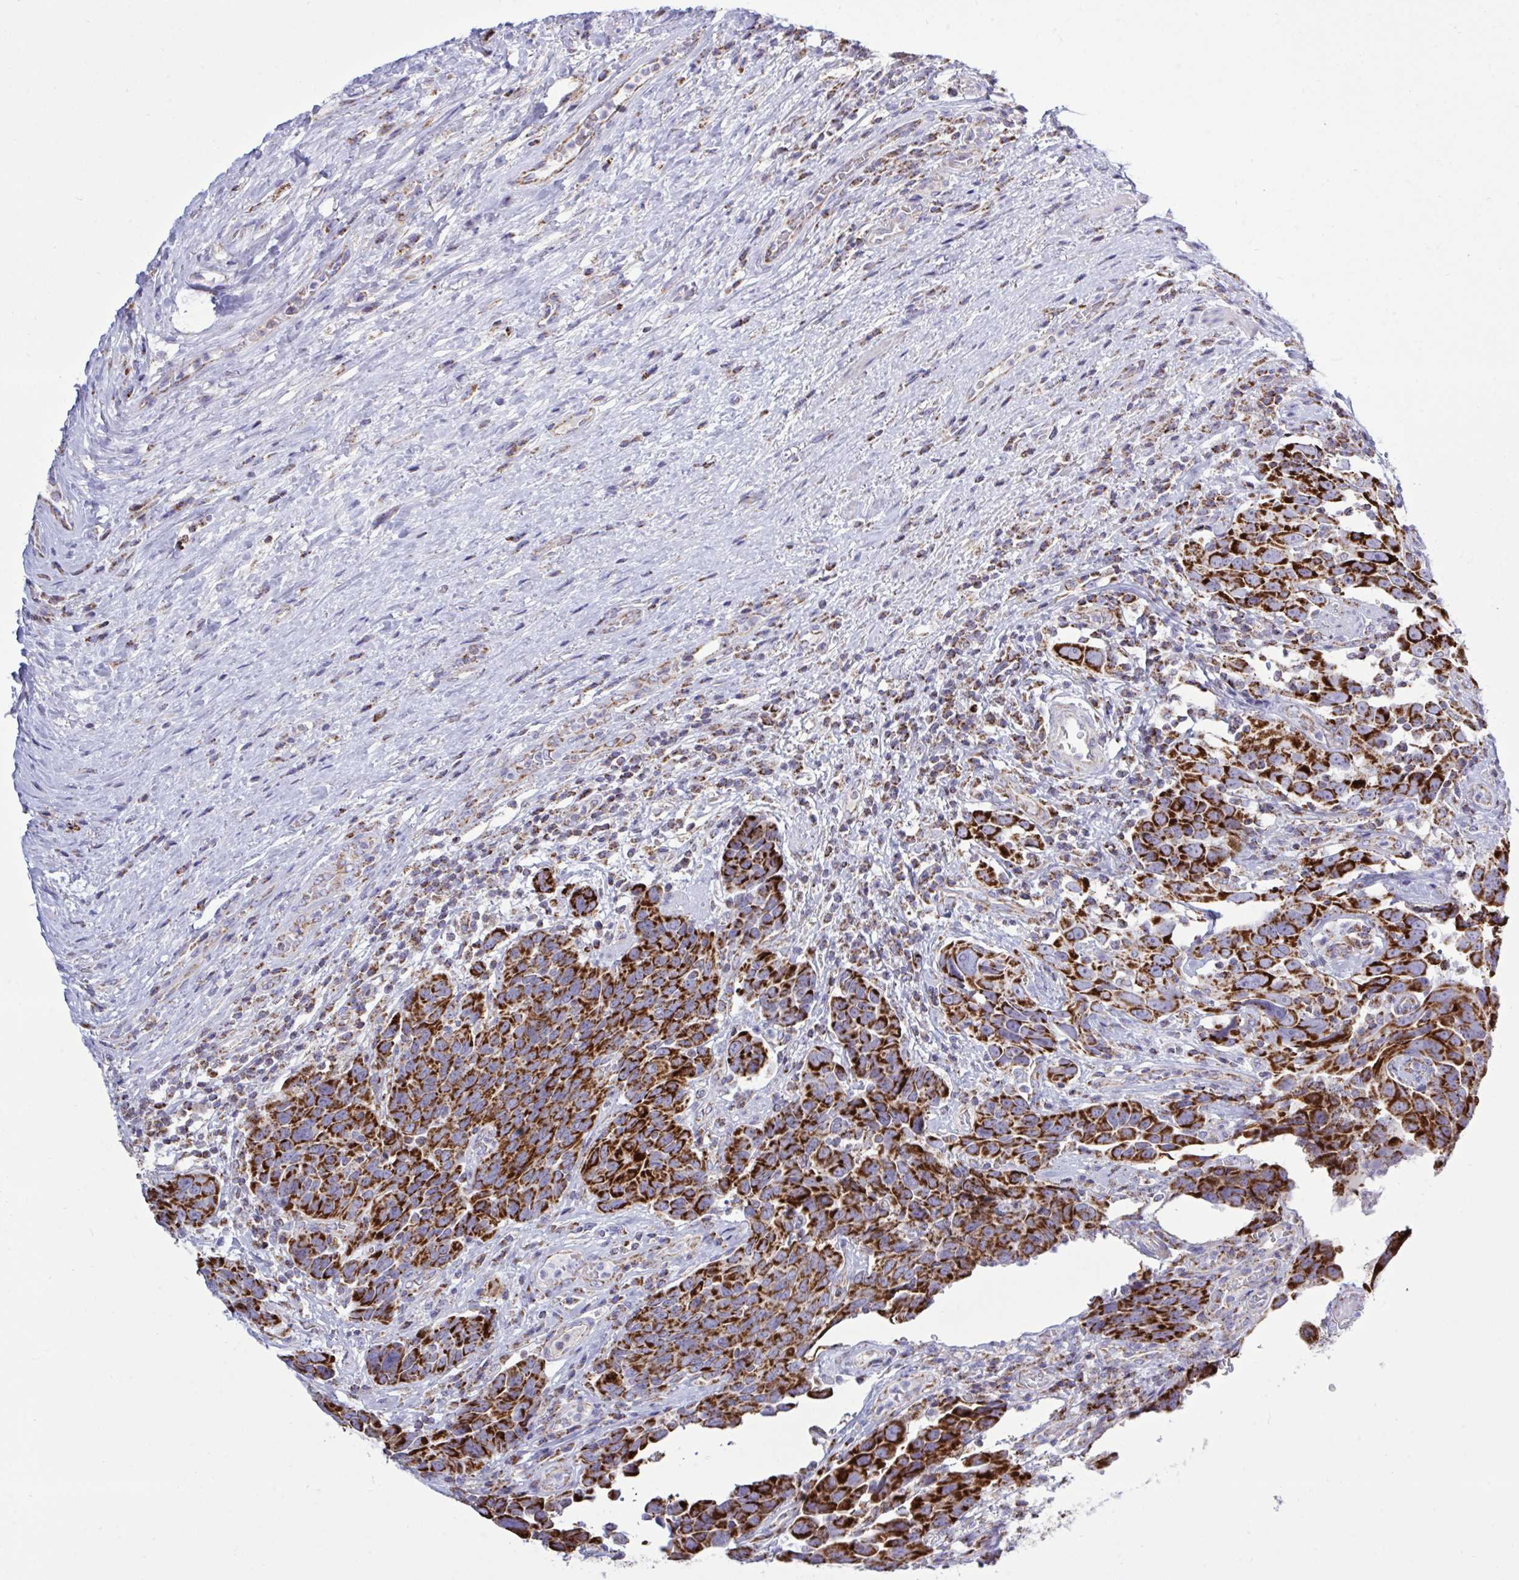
{"staining": {"intensity": "strong", "quantity": ">75%", "location": "cytoplasmic/membranous"}, "tissue": "urothelial cancer", "cell_type": "Tumor cells", "image_type": "cancer", "snomed": [{"axis": "morphology", "description": "Urothelial carcinoma, High grade"}, {"axis": "topography", "description": "Urinary bladder"}], "caption": "The micrograph displays staining of urothelial cancer, revealing strong cytoplasmic/membranous protein positivity (brown color) within tumor cells. (Brightfield microscopy of DAB IHC at high magnification).", "gene": "HSPE1", "patient": {"sex": "female", "age": 70}}